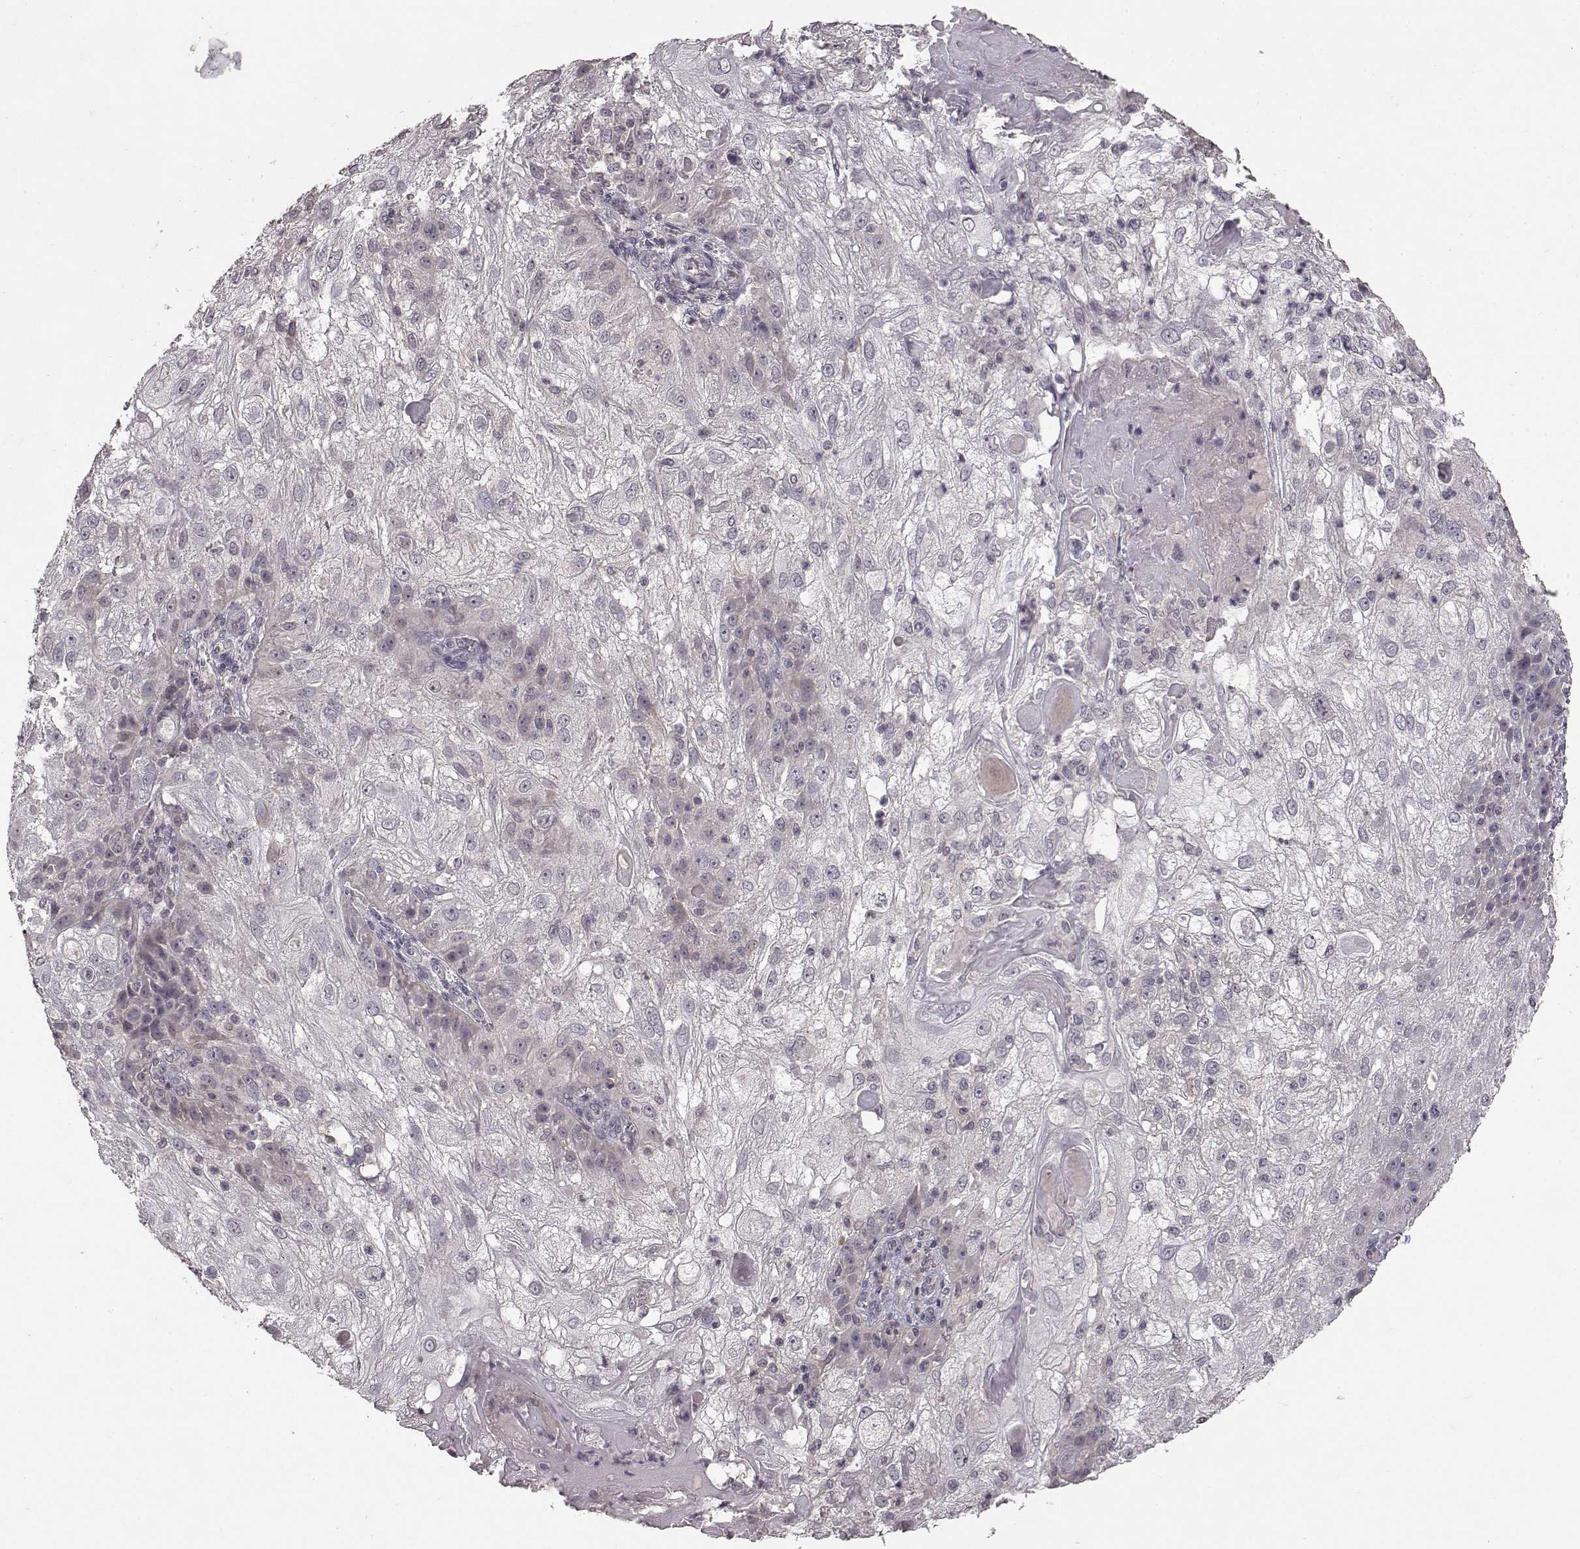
{"staining": {"intensity": "weak", "quantity": "<25%", "location": "cytoplasmic/membranous"}, "tissue": "skin cancer", "cell_type": "Tumor cells", "image_type": "cancer", "snomed": [{"axis": "morphology", "description": "Normal tissue, NOS"}, {"axis": "morphology", "description": "Squamous cell carcinoma, NOS"}, {"axis": "topography", "description": "Skin"}], "caption": "Immunohistochemistry (IHC) of skin cancer exhibits no positivity in tumor cells.", "gene": "NTRK2", "patient": {"sex": "female", "age": 83}}